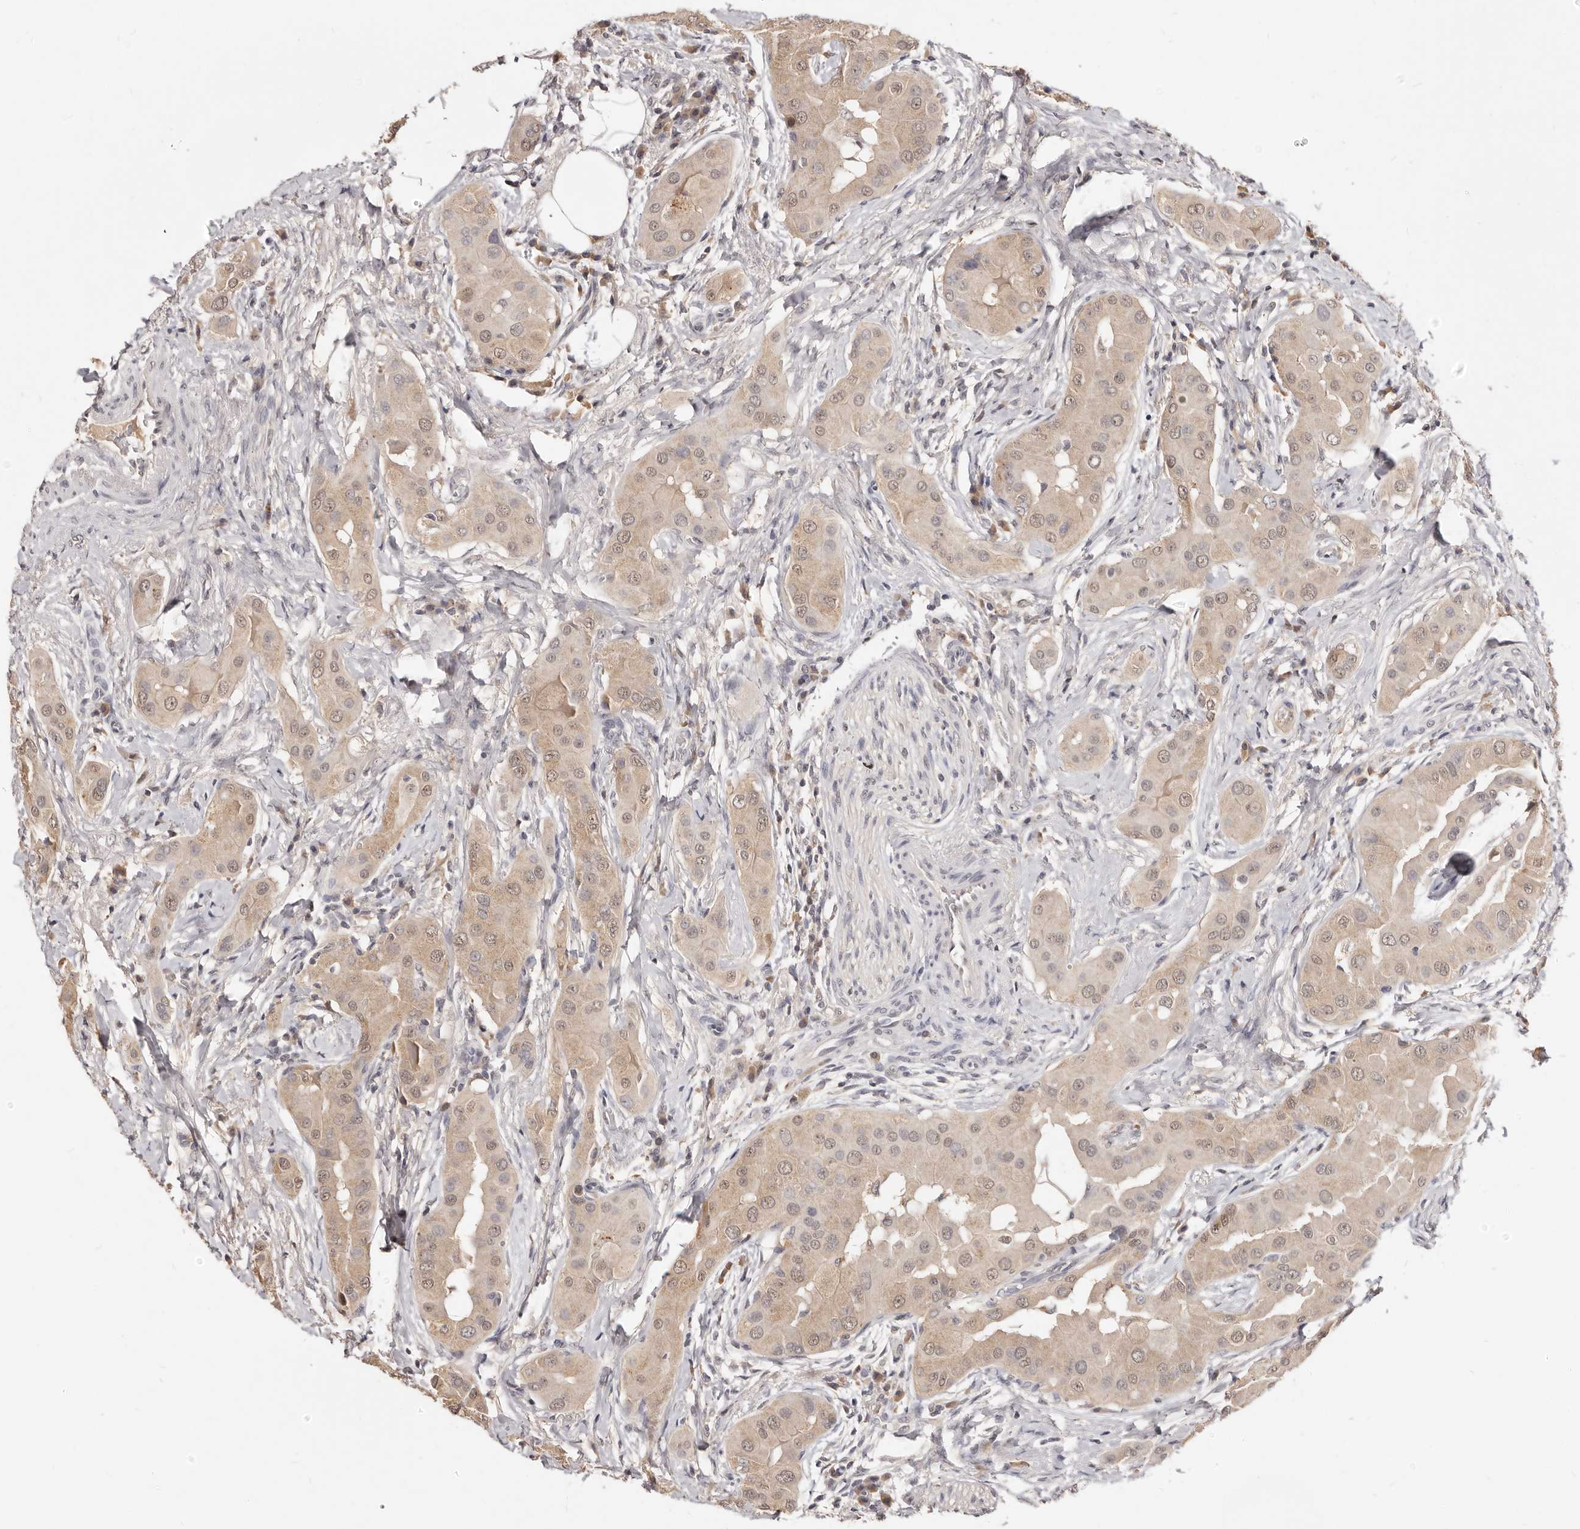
{"staining": {"intensity": "weak", "quantity": ">75%", "location": "cytoplasmic/membranous,nuclear"}, "tissue": "thyroid cancer", "cell_type": "Tumor cells", "image_type": "cancer", "snomed": [{"axis": "morphology", "description": "Papillary adenocarcinoma, NOS"}, {"axis": "topography", "description": "Thyroid gland"}], "caption": "Immunohistochemistry histopathology image of neoplastic tissue: human thyroid papillary adenocarcinoma stained using immunohistochemistry demonstrates low levels of weak protein expression localized specifically in the cytoplasmic/membranous and nuclear of tumor cells, appearing as a cytoplasmic/membranous and nuclear brown color.", "gene": "TSPAN13", "patient": {"sex": "male", "age": 33}}